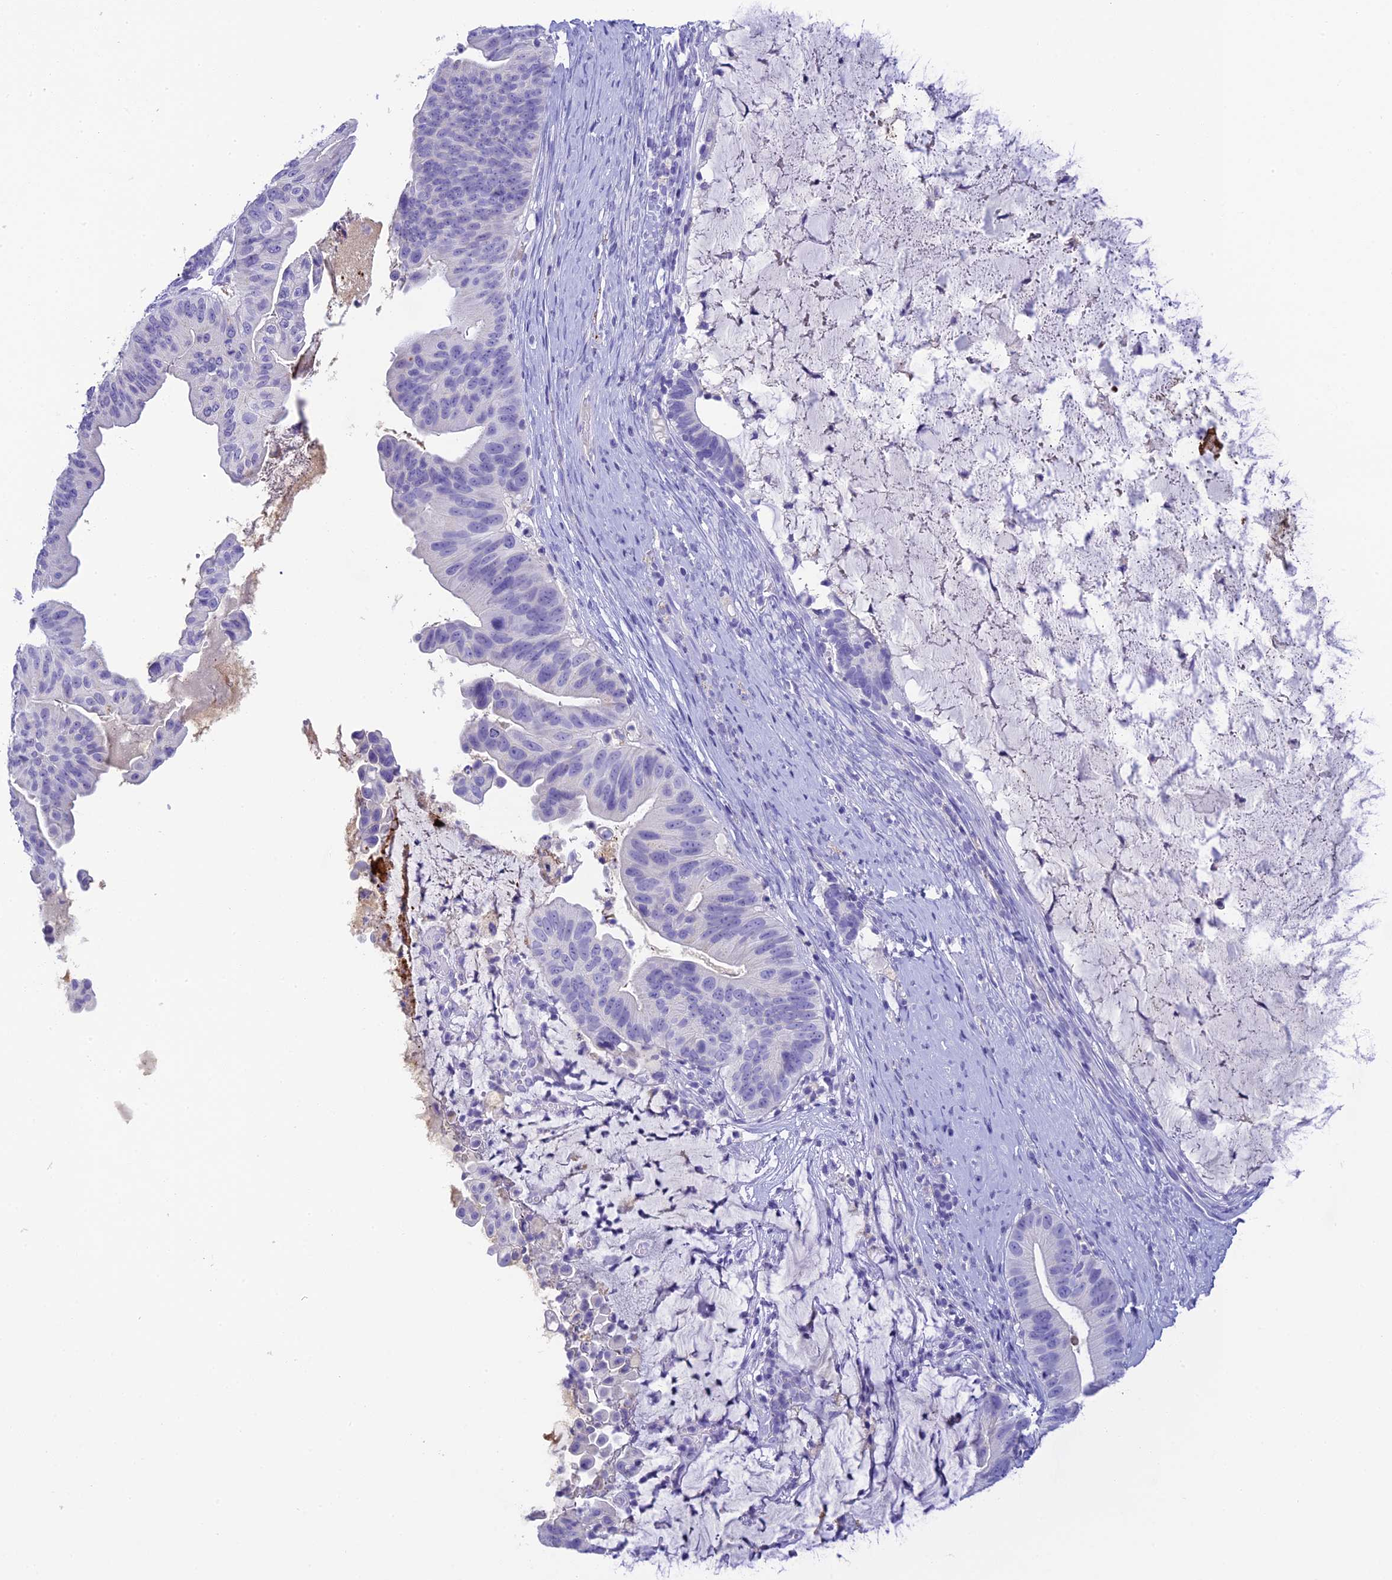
{"staining": {"intensity": "moderate", "quantity": "<25%", "location": "cytoplasmic/membranous"}, "tissue": "ovarian cancer", "cell_type": "Tumor cells", "image_type": "cancer", "snomed": [{"axis": "morphology", "description": "Cystadenocarcinoma, mucinous, NOS"}, {"axis": "topography", "description": "Ovary"}], "caption": "DAB (3,3'-diaminobenzidine) immunohistochemical staining of human ovarian mucinous cystadenocarcinoma displays moderate cytoplasmic/membranous protein positivity in about <25% of tumor cells.", "gene": "C12orf29", "patient": {"sex": "female", "age": 61}}